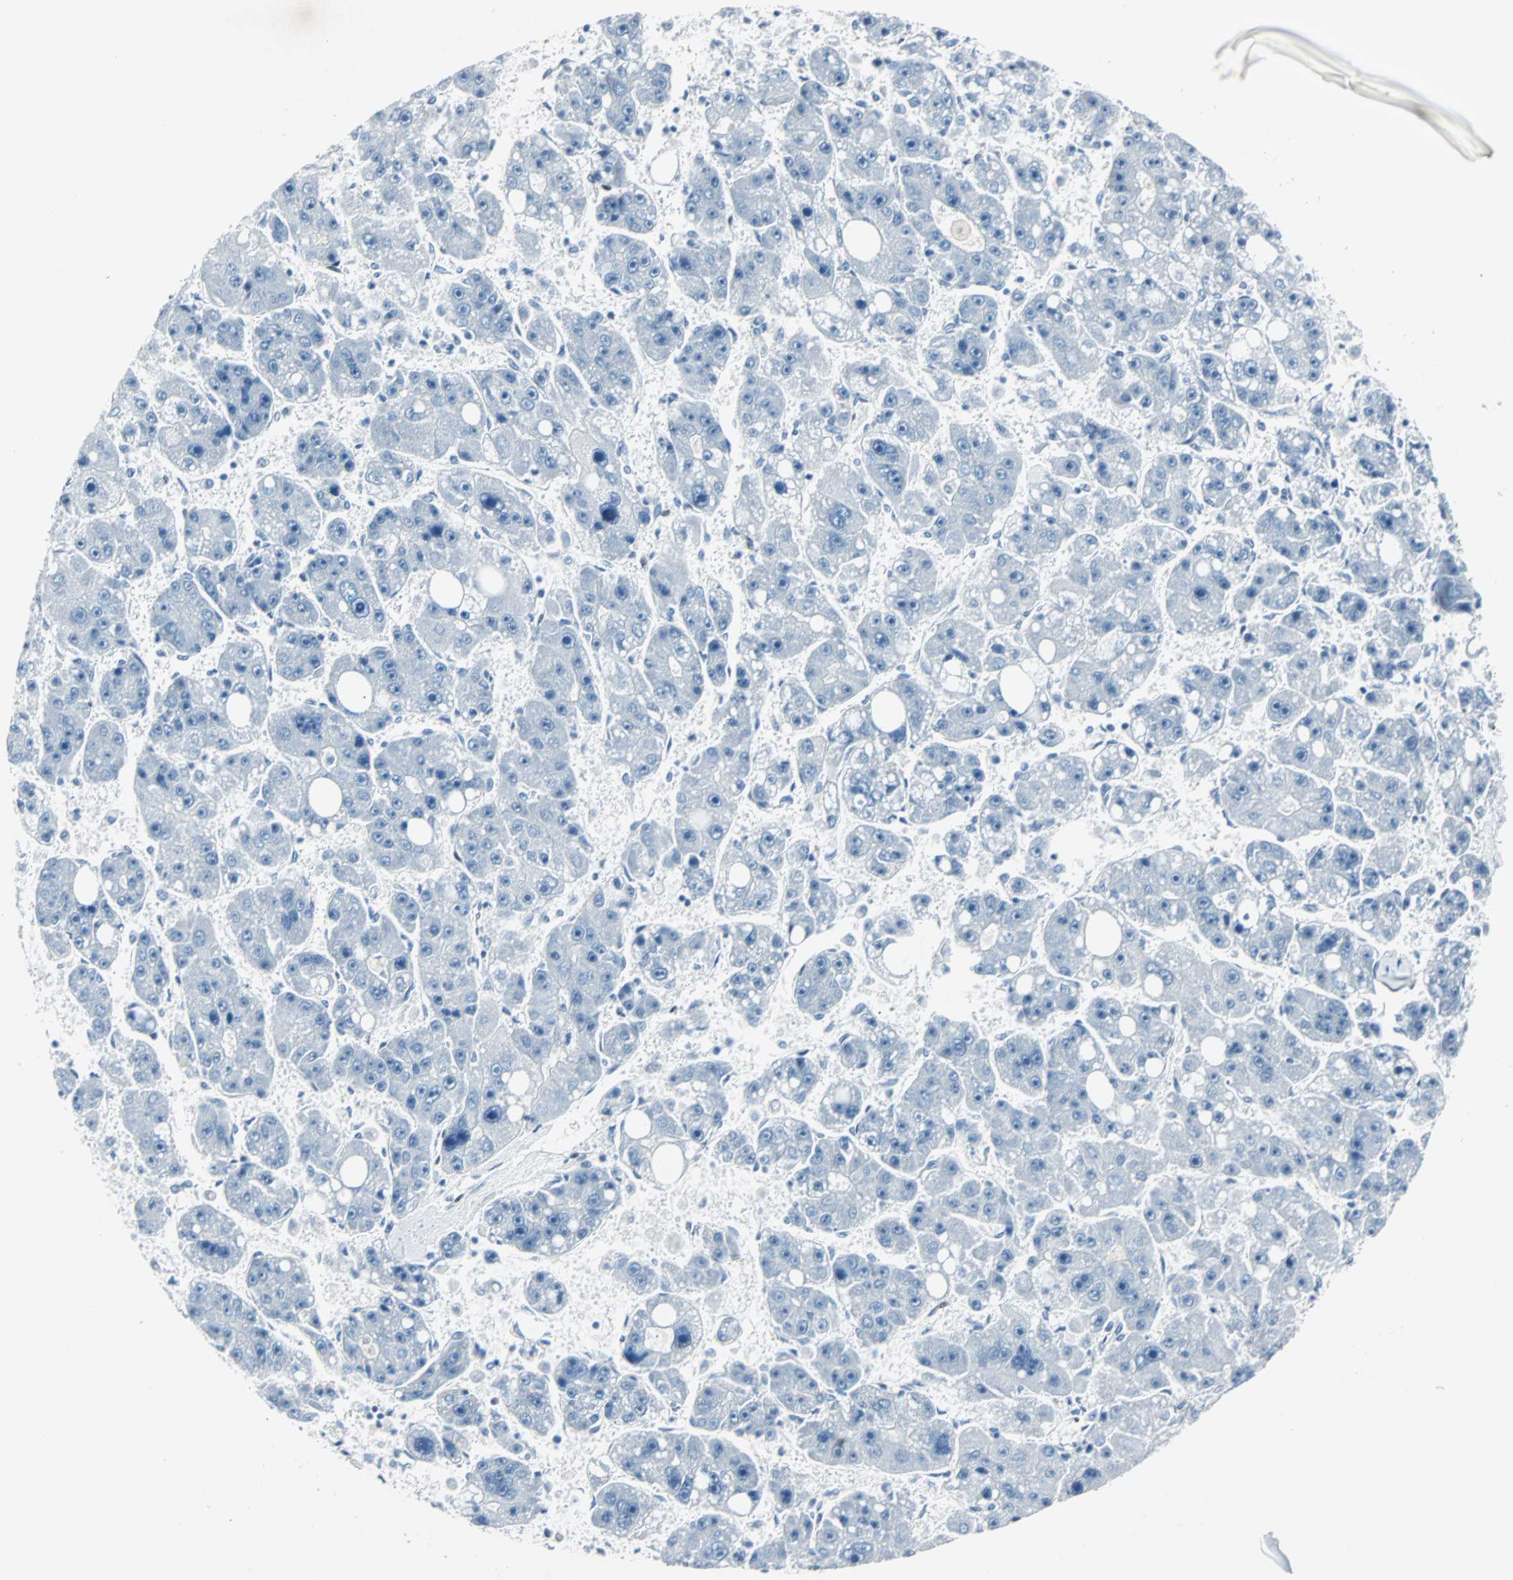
{"staining": {"intensity": "negative", "quantity": "none", "location": "none"}, "tissue": "liver cancer", "cell_type": "Tumor cells", "image_type": "cancer", "snomed": [{"axis": "morphology", "description": "Carcinoma, Hepatocellular, NOS"}, {"axis": "topography", "description": "Liver"}], "caption": "Photomicrograph shows no significant protein positivity in tumor cells of liver cancer. (IHC, brightfield microscopy, high magnification).", "gene": "IL33", "patient": {"sex": "female", "age": 61}}